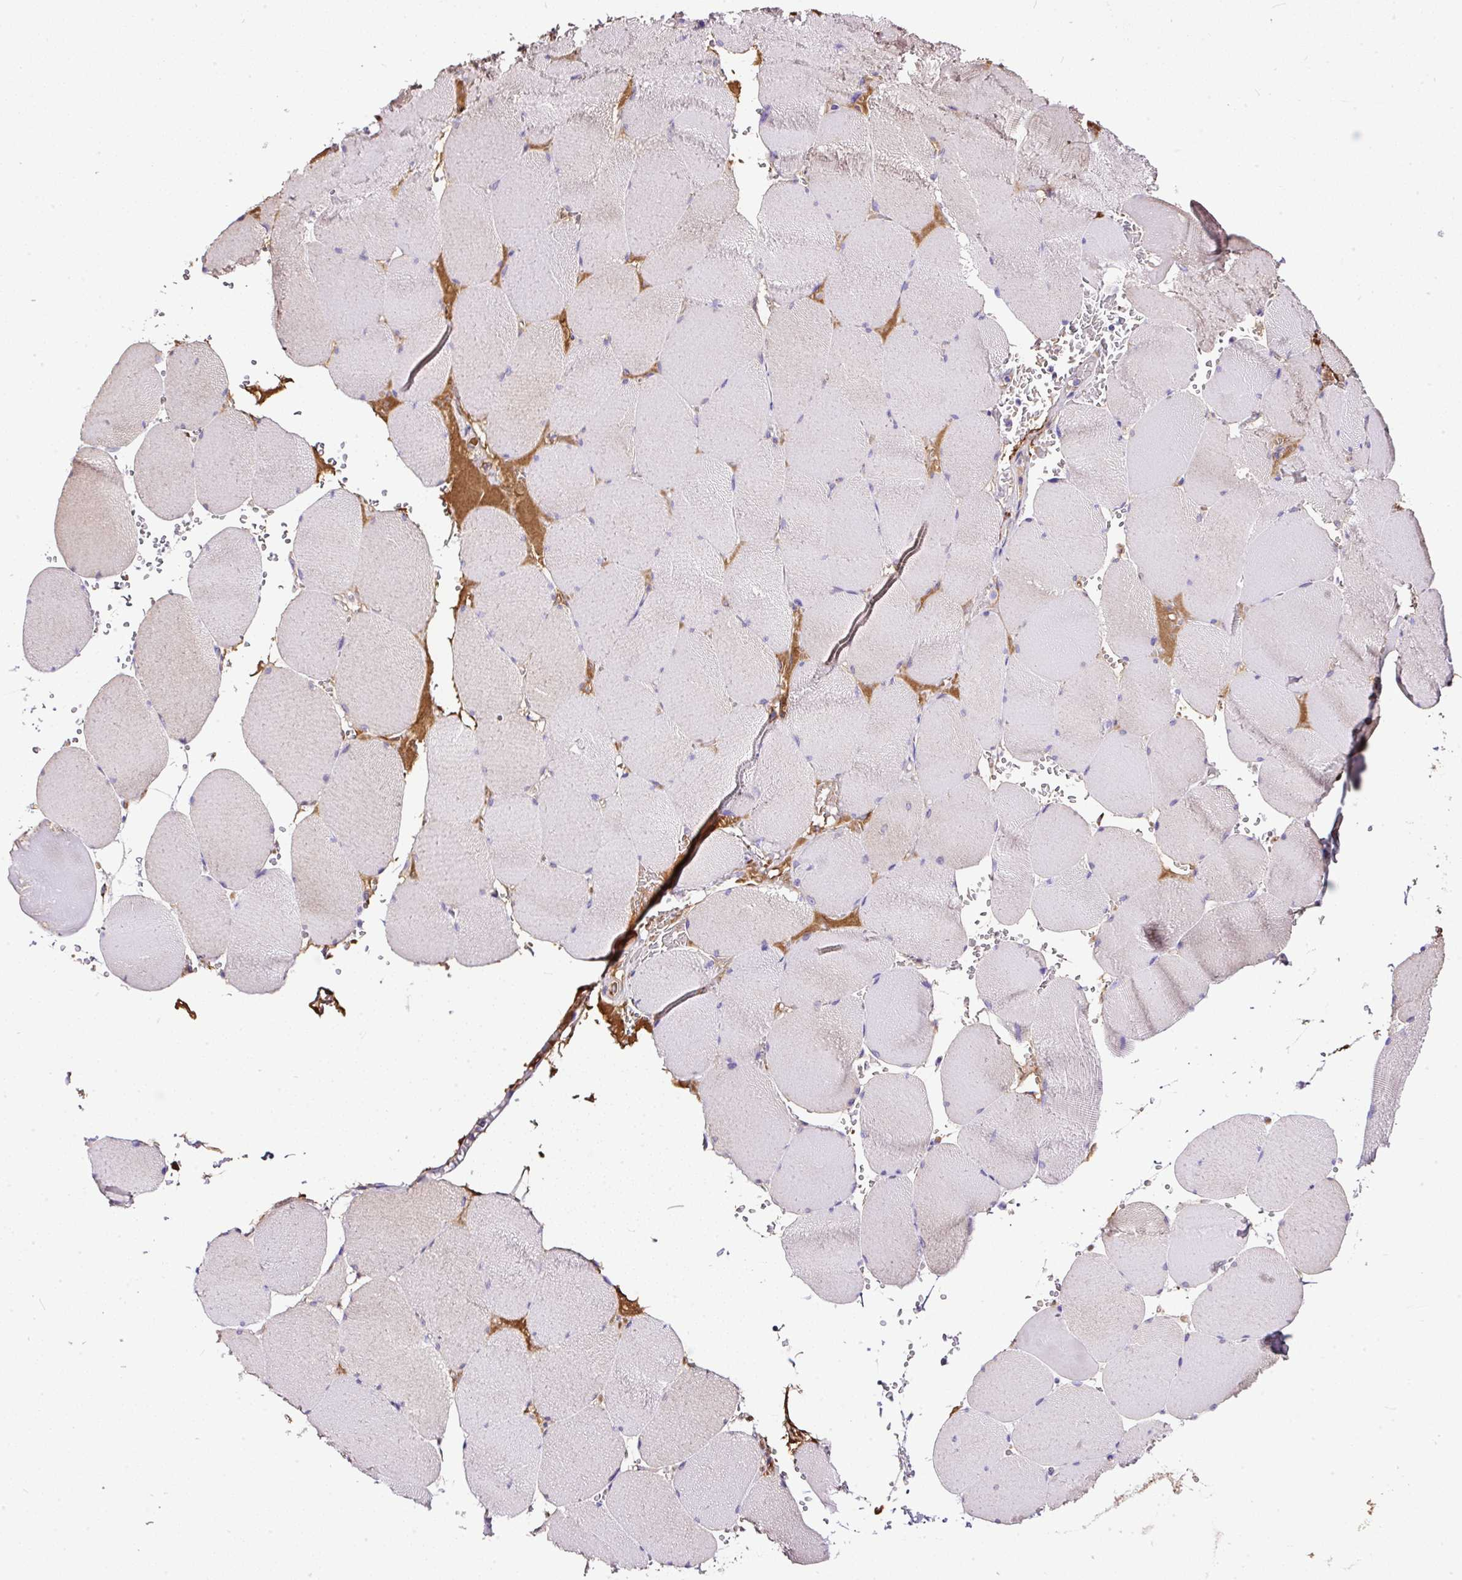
{"staining": {"intensity": "weak", "quantity": "<25%", "location": "cytoplasmic/membranous"}, "tissue": "skeletal muscle", "cell_type": "Myocytes", "image_type": "normal", "snomed": [{"axis": "morphology", "description": "Normal tissue, NOS"}, {"axis": "topography", "description": "Skeletal muscle"}, {"axis": "topography", "description": "Head-Neck"}], "caption": "Human skeletal muscle stained for a protein using IHC displays no expression in myocytes.", "gene": "CLEC3B", "patient": {"sex": "male", "age": 66}}